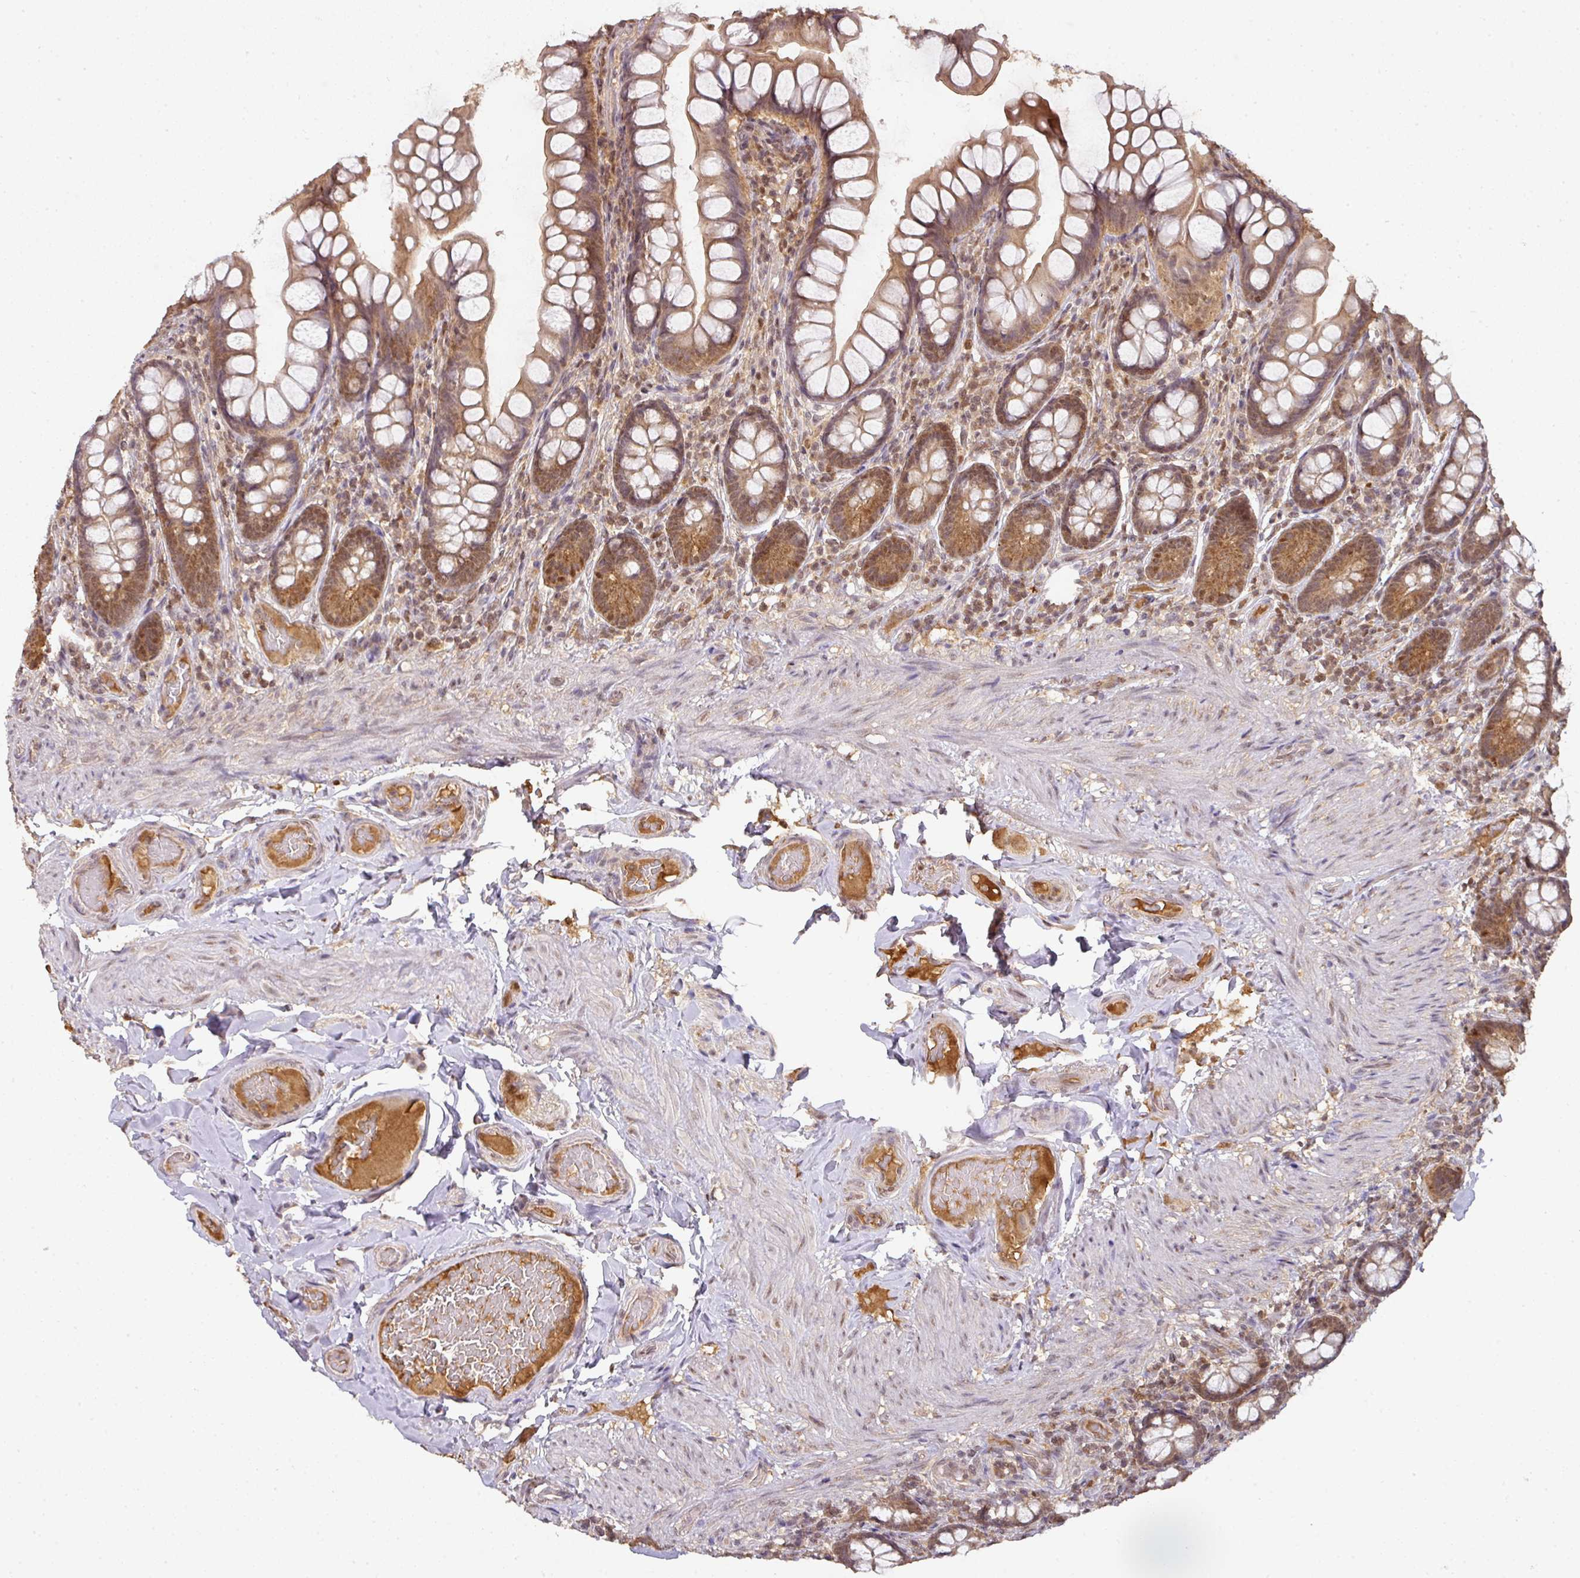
{"staining": {"intensity": "moderate", "quantity": ">75%", "location": "cytoplasmic/membranous,nuclear"}, "tissue": "small intestine", "cell_type": "Glandular cells", "image_type": "normal", "snomed": [{"axis": "morphology", "description": "Normal tissue, NOS"}, {"axis": "topography", "description": "Small intestine"}], "caption": "About >75% of glandular cells in normal small intestine display moderate cytoplasmic/membranous,nuclear protein expression as visualized by brown immunohistochemical staining.", "gene": "RANBP9", "patient": {"sex": "male", "age": 70}}